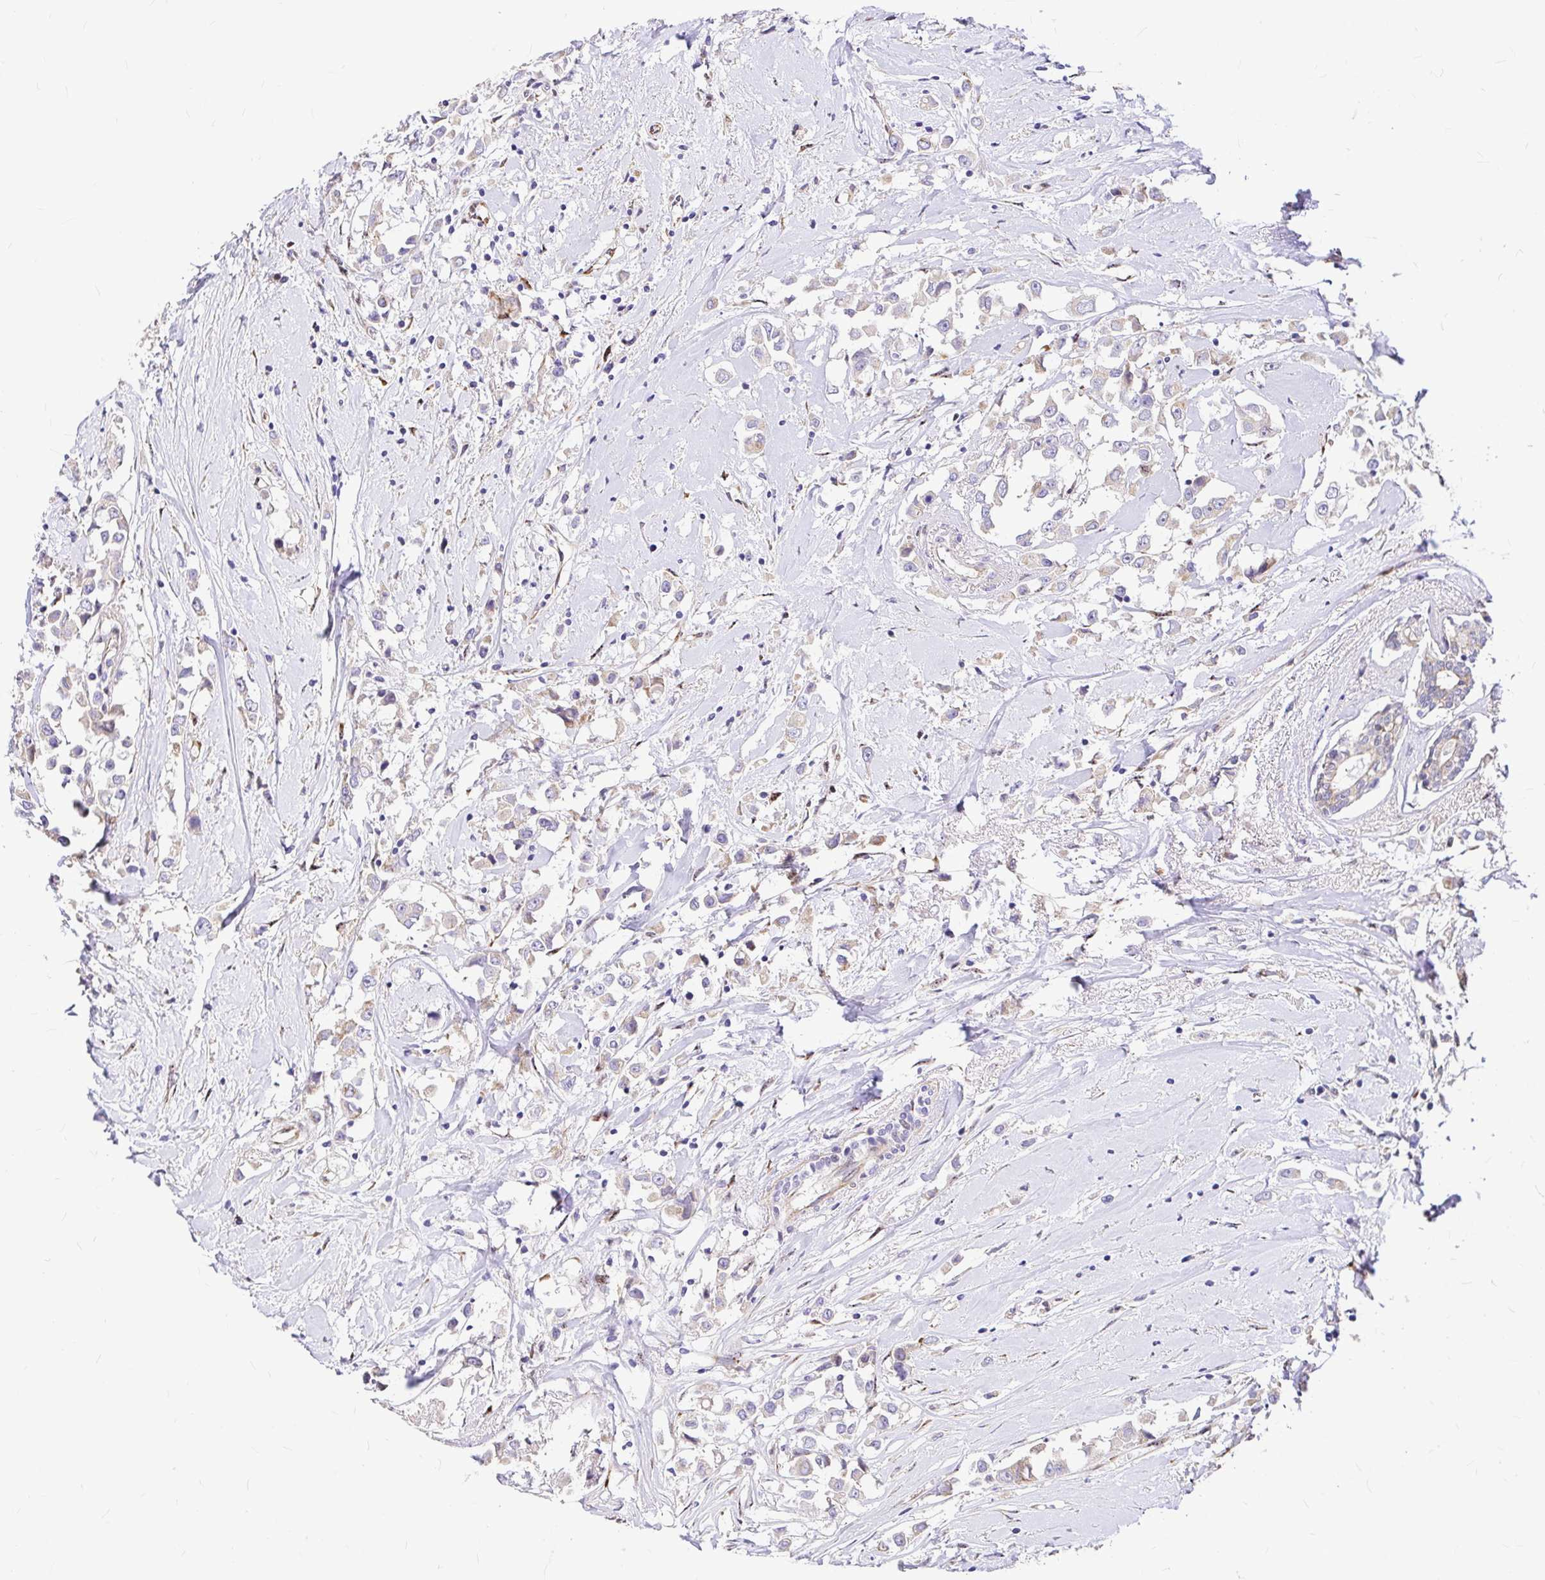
{"staining": {"intensity": "negative", "quantity": "none", "location": "none"}, "tissue": "breast cancer", "cell_type": "Tumor cells", "image_type": "cancer", "snomed": [{"axis": "morphology", "description": "Duct carcinoma"}, {"axis": "topography", "description": "Breast"}], "caption": "Immunohistochemistry image of neoplastic tissue: breast infiltrating ductal carcinoma stained with DAB shows no significant protein positivity in tumor cells.", "gene": "GABBR2", "patient": {"sex": "female", "age": 61}}